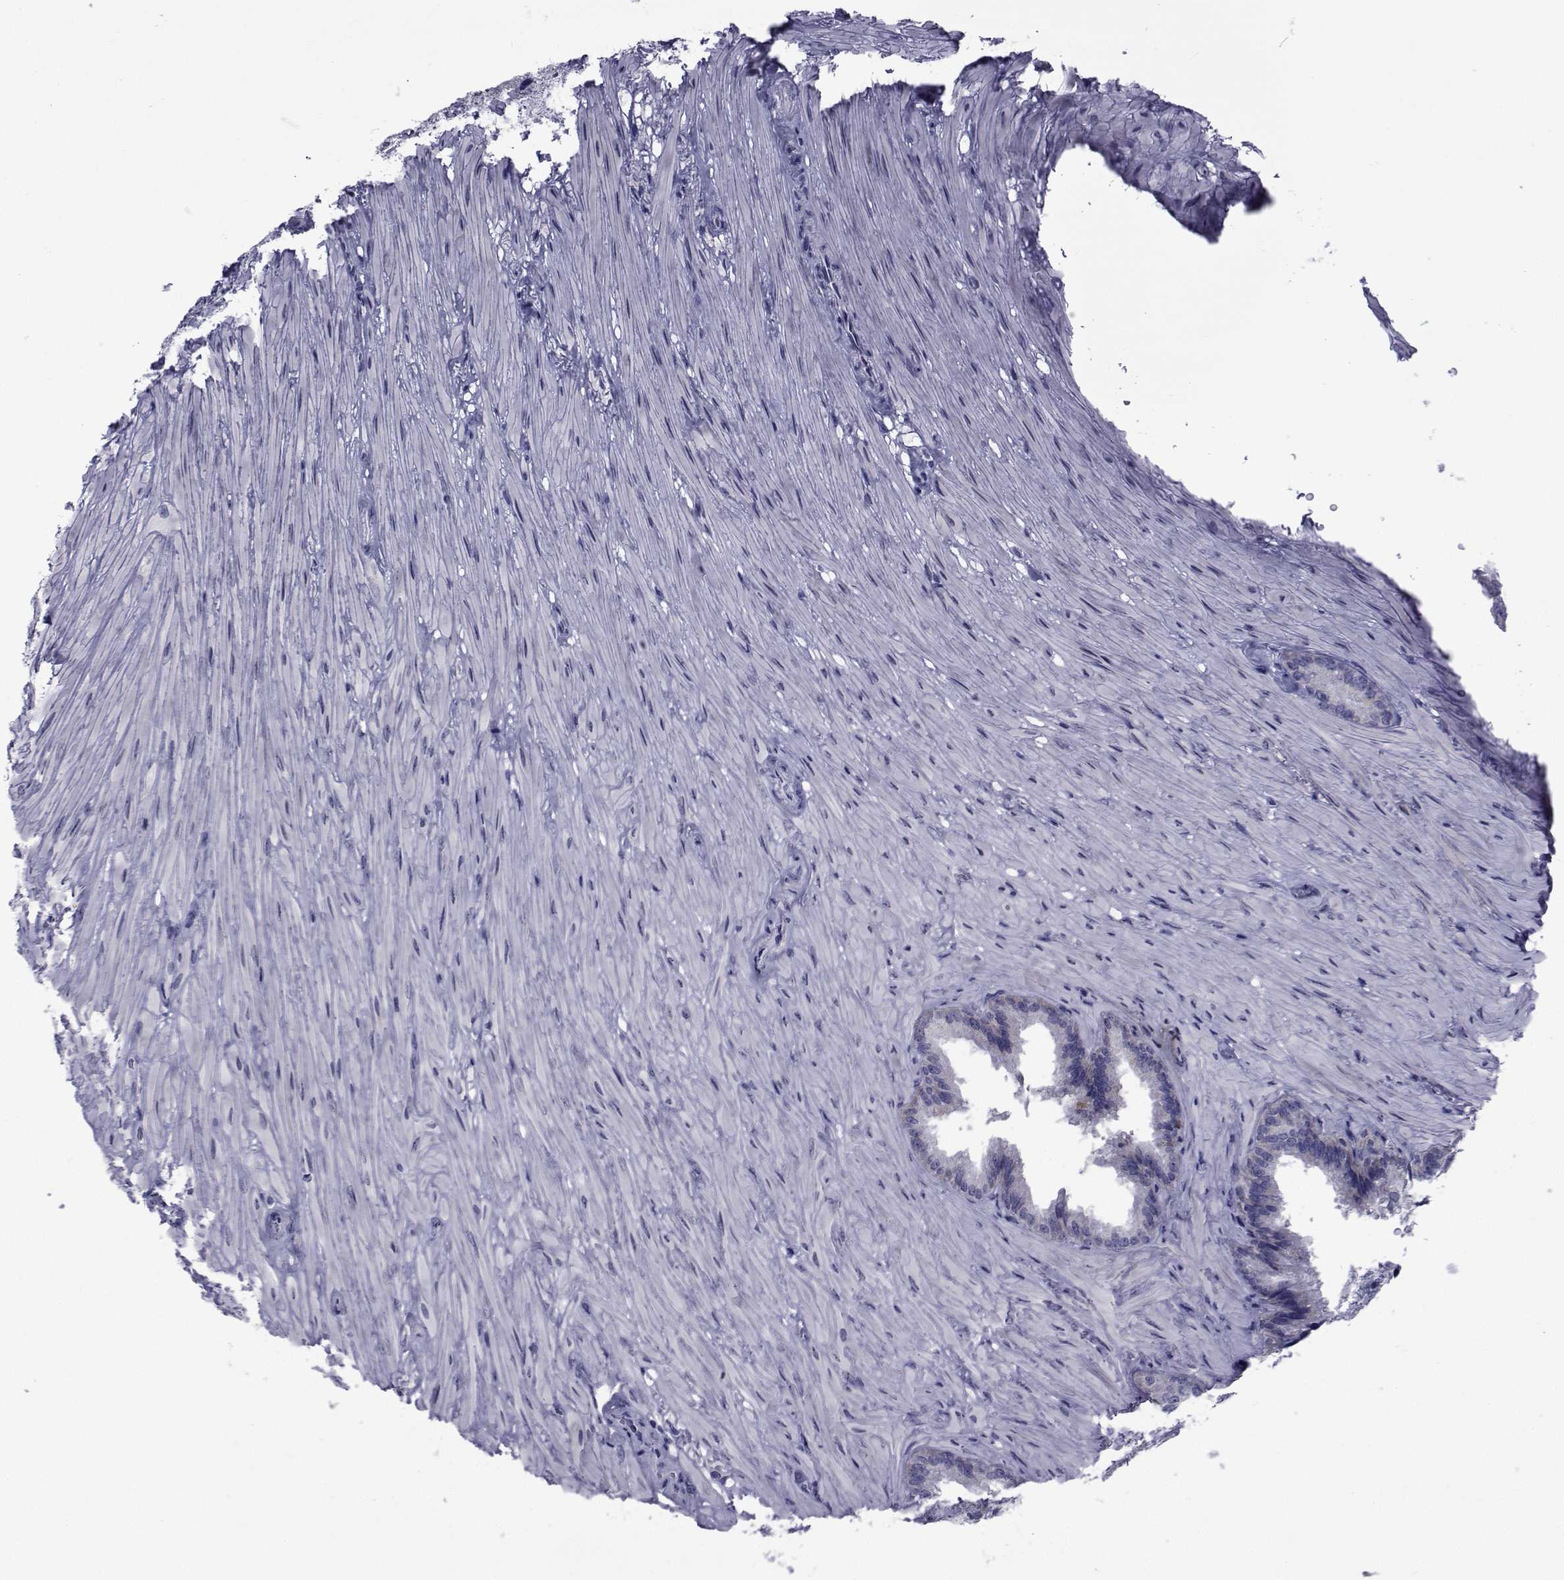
{"staining": {"intensity": "negative", "quantity": "none", "location": "none"}, "tissue": "seminal vesicle", "cell_type": "Glandular cells", "image_type": "normal", "snomed": [{"axis": "morphology", "description": "Normal tissue, NOS"}, {"axis": "topography", "description": "Seminal veicle"}], "caption": "Immunohistochemistry (IHC) image of normal human seminal vesicle stained for a protein (brown), which exhibits no expression in glandular cells. The staining is performed using DAB brown chromogen with nuclei counter-stained in using hematoxylin.", "gene": "GKAP1", "patient": {"sex": "male", "age": 37}}